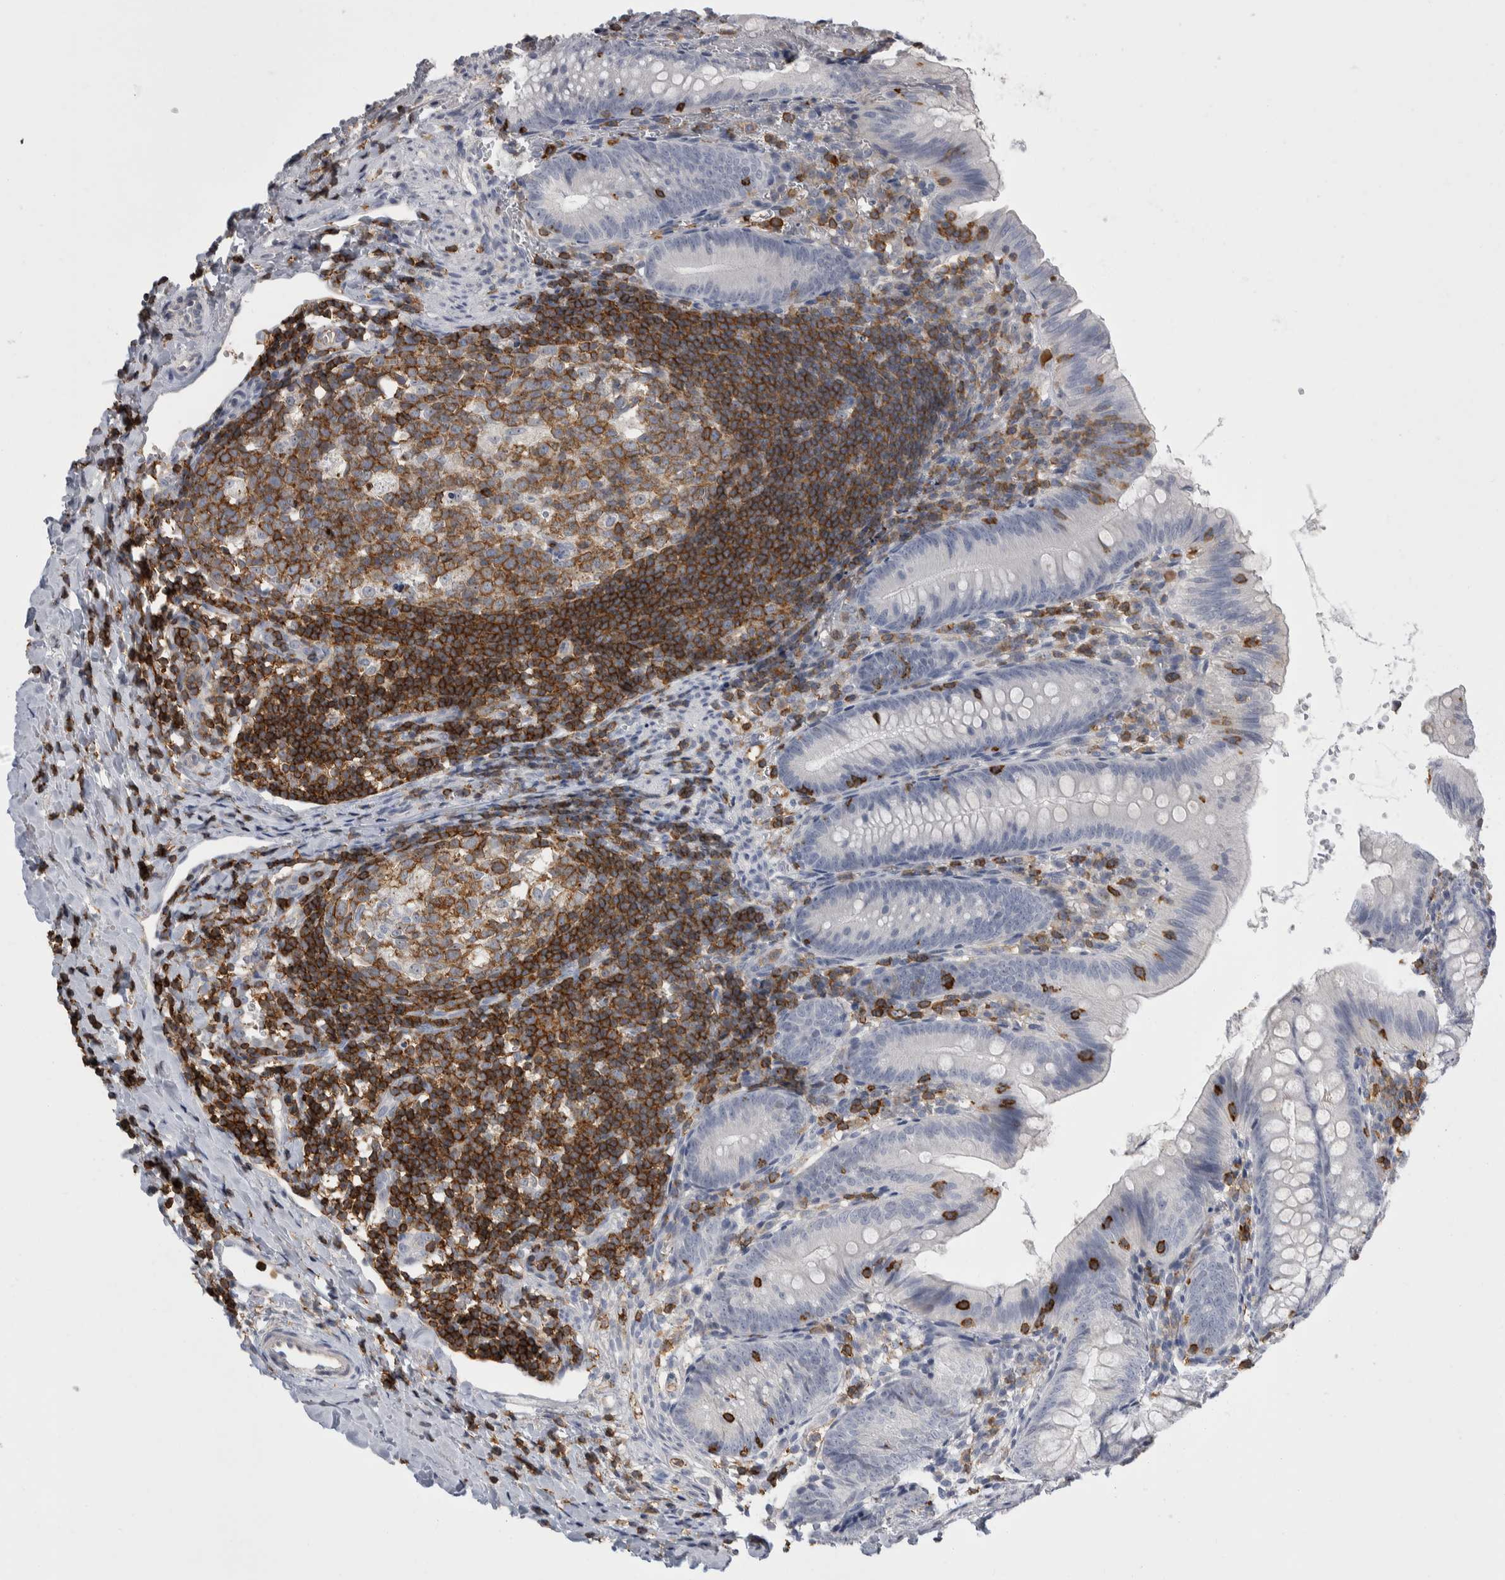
{"staining": {"intensity": "negative", "quantity": "none", "location": "none"}, "tissue": "appendix", "cell_type": "Glandular cells", "image_type": "normal", "snomed": [{"axis": "morphology", "description": "Normal tissue, NOS"}, {"axis": "topography", "description": "Appendix"}], "caption": "Glandular cells are negative for protein expression in normal human appendix. (Stains: DAB immunohistochemistry (IHC) with hematoxylin counter stain, Microscopy: brightfield microscopy at high magnification).", "gene": "CEP295NL", "patient": {"sex": "male", "age": 1}}